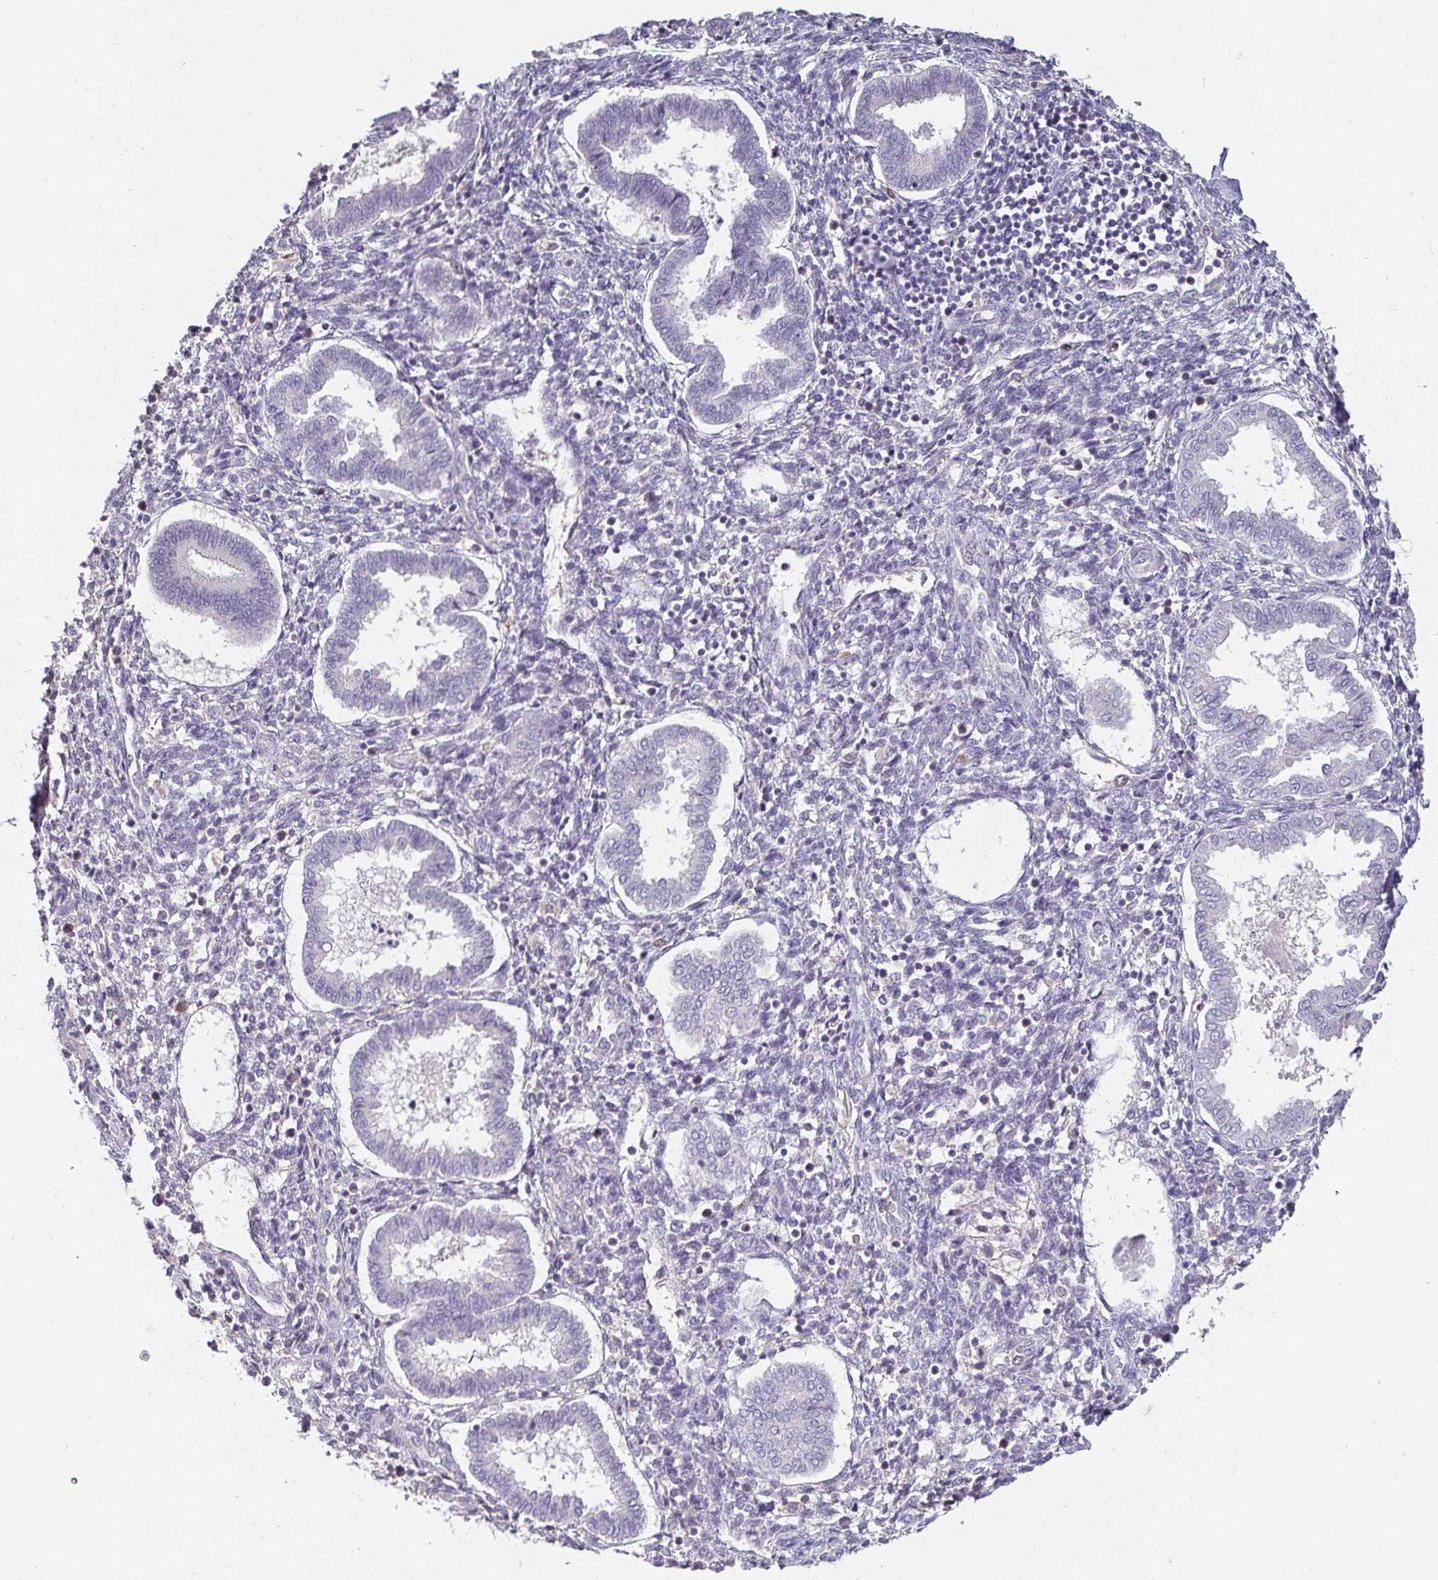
{"staining": {"intensity": "negative", "quantity": "none", "location": "none"}, "tissue": "endometrium", "cell_type": "Cells in endometrial stroma", "image_type": "normal", "snomed": [{"axis": "morphology", "description": "Normal tissue, NOS"}, {"axis": "topography", "description": "Endometrium"}], "caption": "This is an immunohistochemistry image of unremarkable endometrium. There is no staining in cells in endometrial stroma.", "gene": "ANLN", "patient": {"sex": "female", "age": 24}}